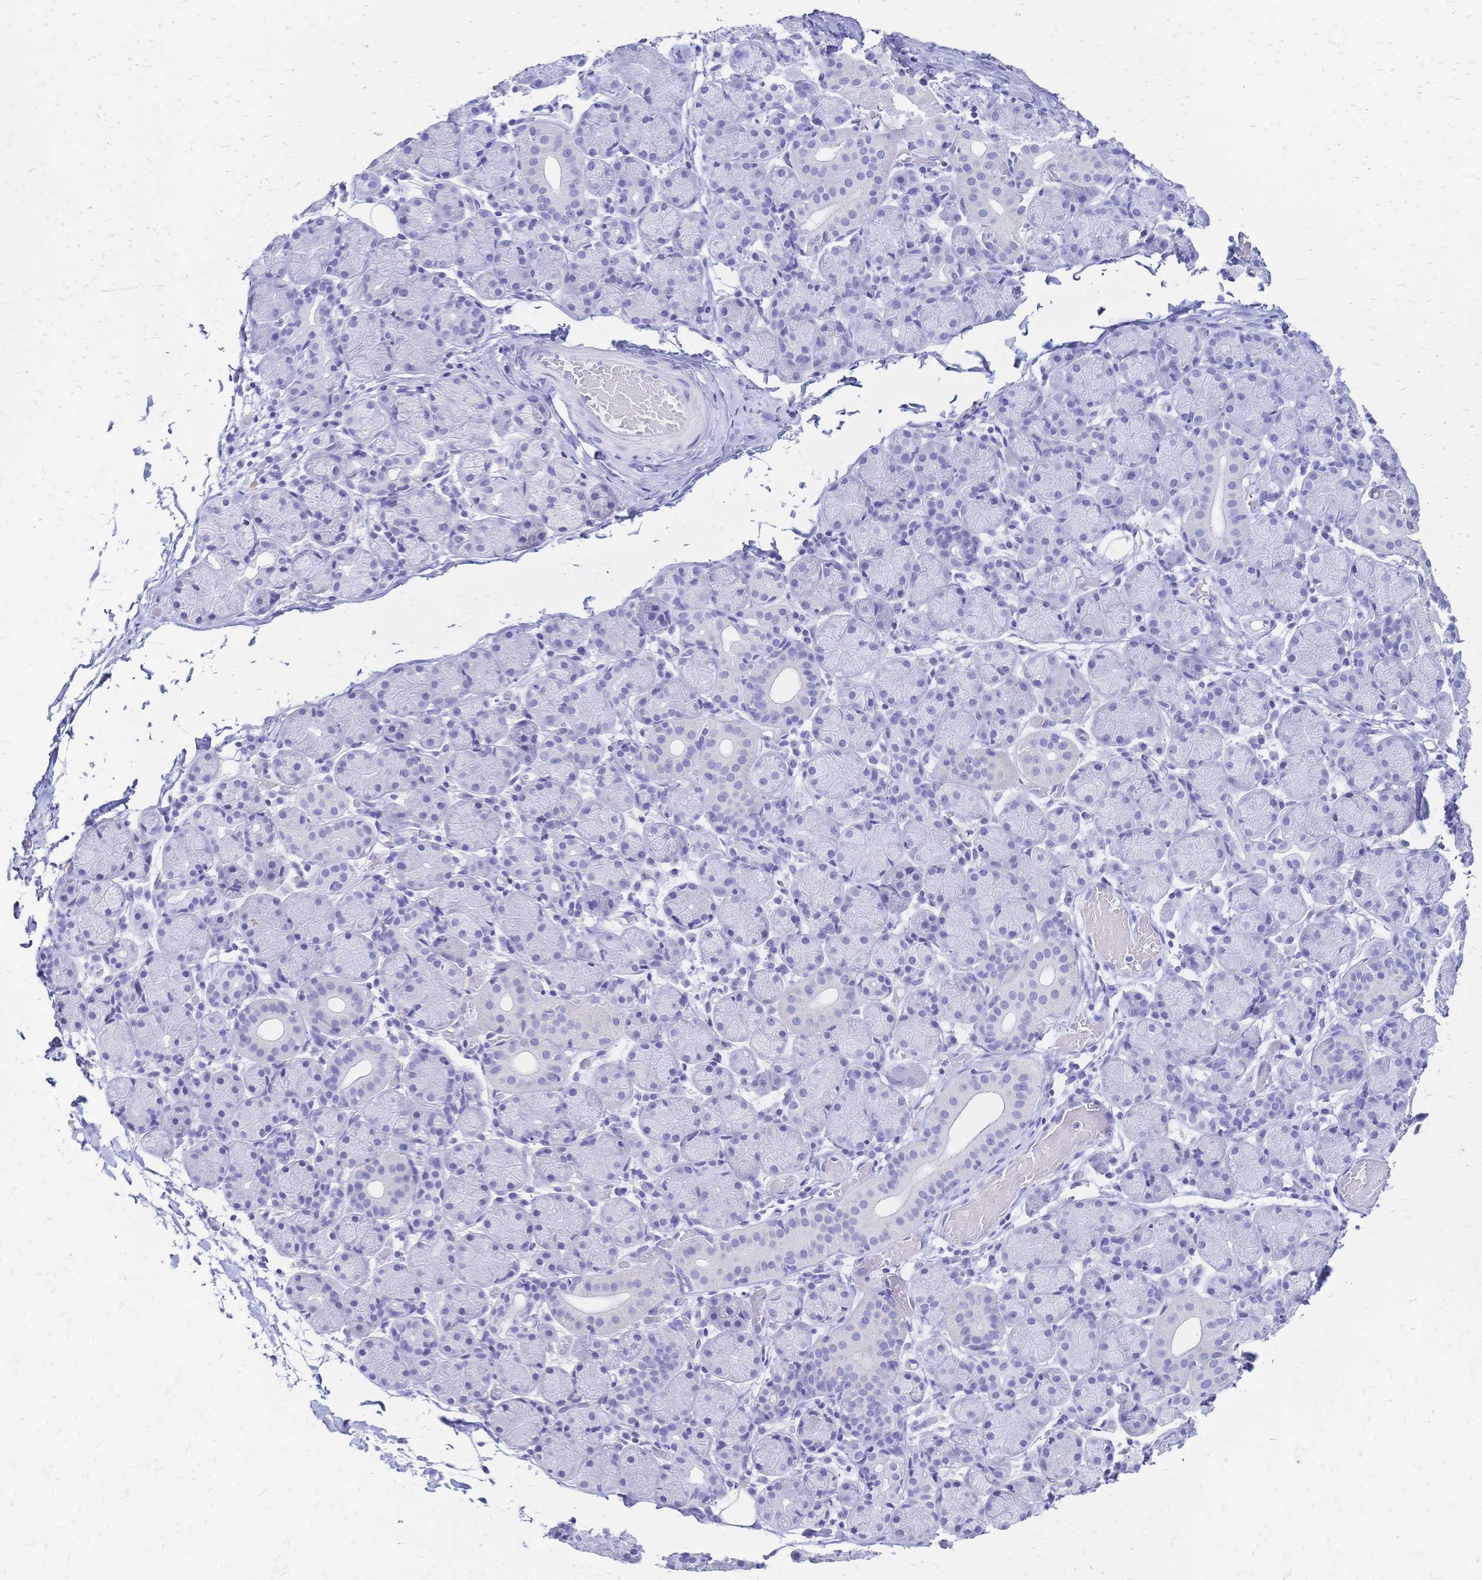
{"staining": {"intensity": "negative", "quantity": "none", "location": "none"}, "tissue": "salivary gland", "cell_type": "Glandular cells", "image_type": "normal", "snomed": [{"axis": "morphology", "description": "Normal tissue, NOS"}, {"axis": "topography", "description": "Salivary gland"}], "caption": "An image of human salivary gland is negative for staining in glandular cells.", "gene": "FA2H", "patient": {"sex": "female", "age": 24}}